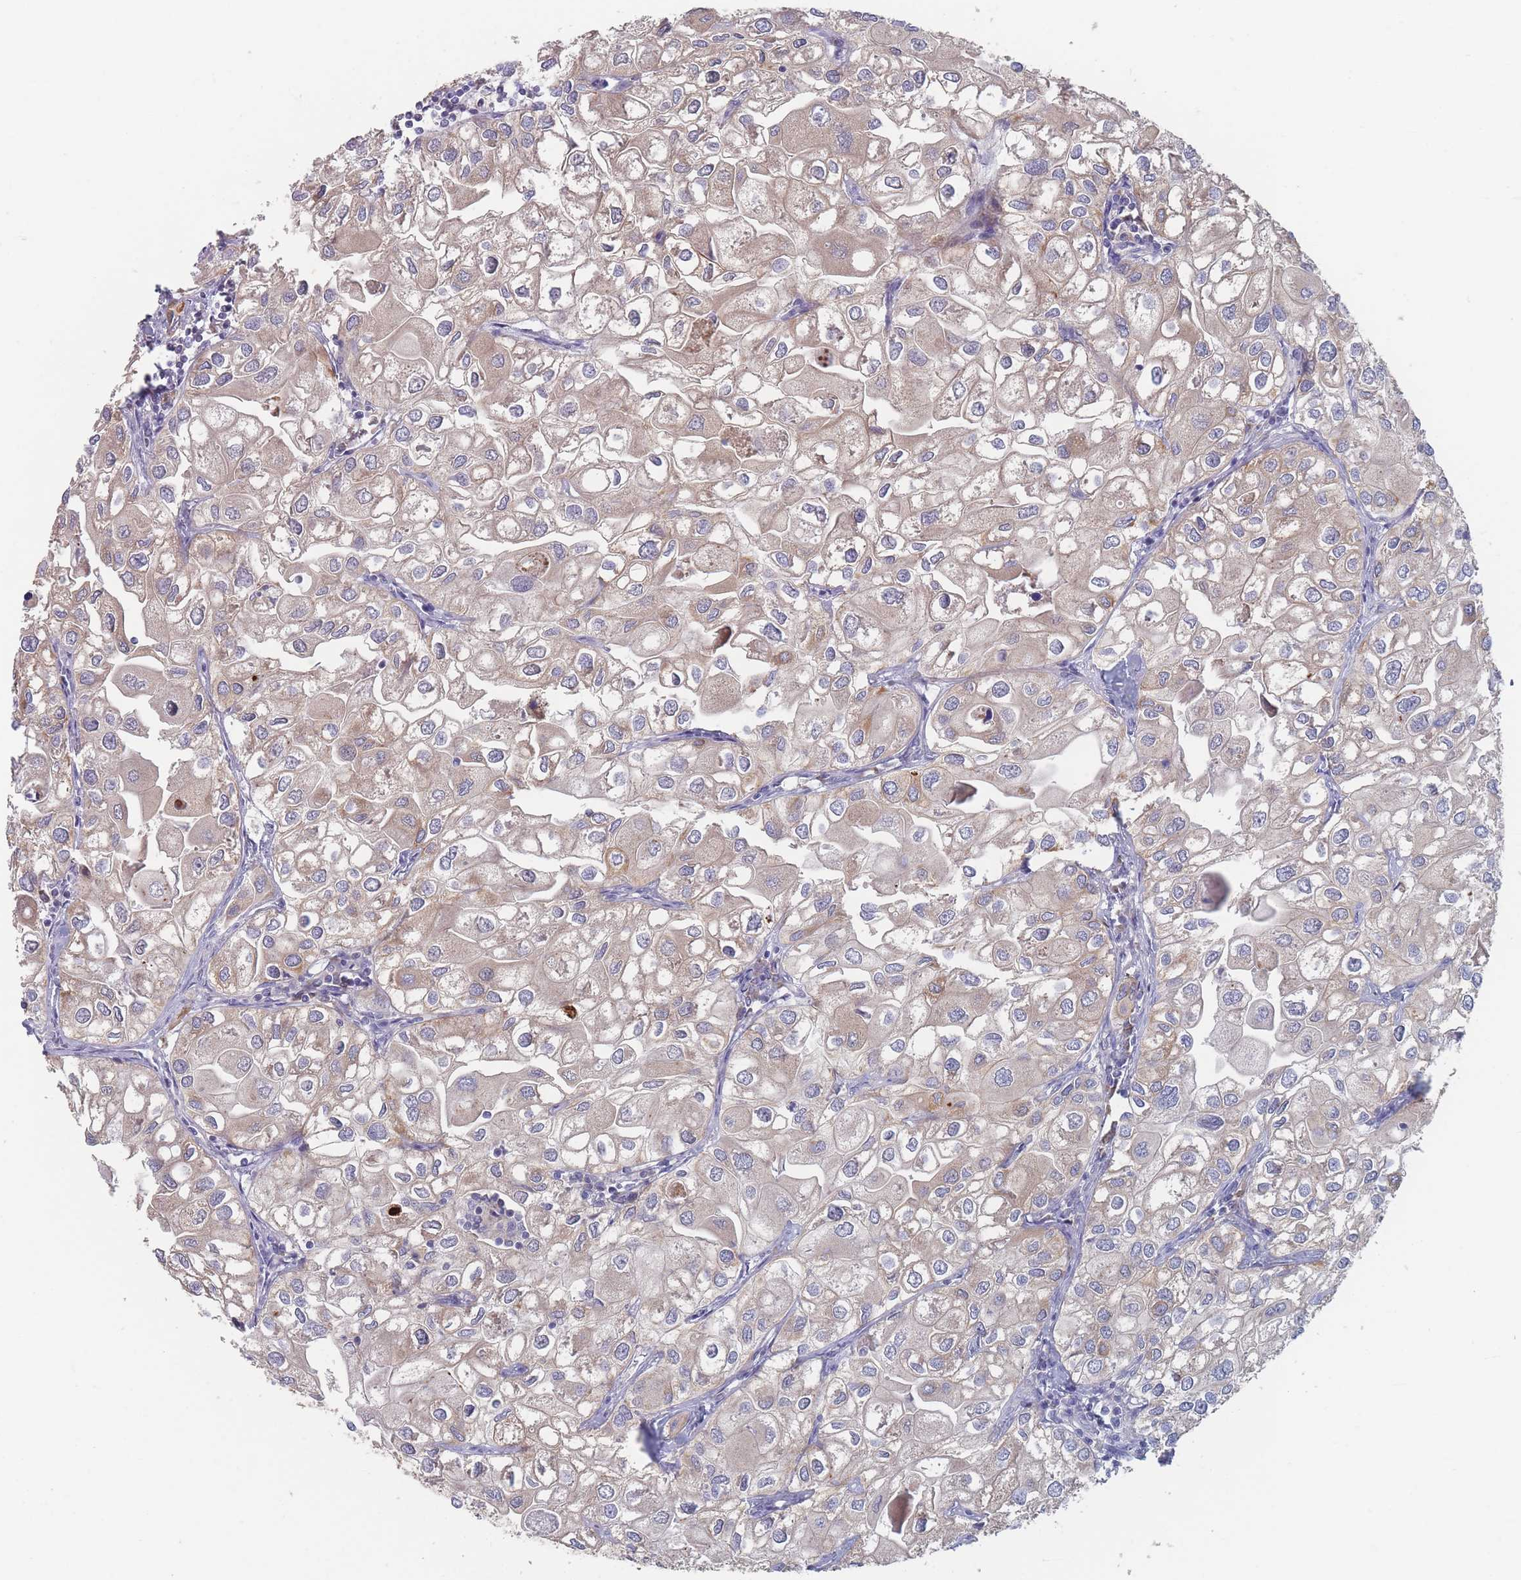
{"staining": {"intensity": "moderate", "quantity": "25%-75%", "location": "cytoplasmic/membranous"}, "tissue": "urothelial cancer", "cell_type": "Tumor cells", "image_type": "cancer", "snomed": [{"axis": "morphology", "description": "Urothelial carcinoma, High grade"}, {"axis": "topography", "description": "Urinary bladder"}], "caption": "High-power microscopy captured an immunohistochemistry (IHC) histopathology image of urothelial cancer, revealing moderate cytoplasmic/membranous positivity in about 25%-75% of tumor cells. (Brightfield microscopy of DAB IHC at high magnification).", "gene": "EFCC1", "patient": {"sex": "male", "age": 64}}